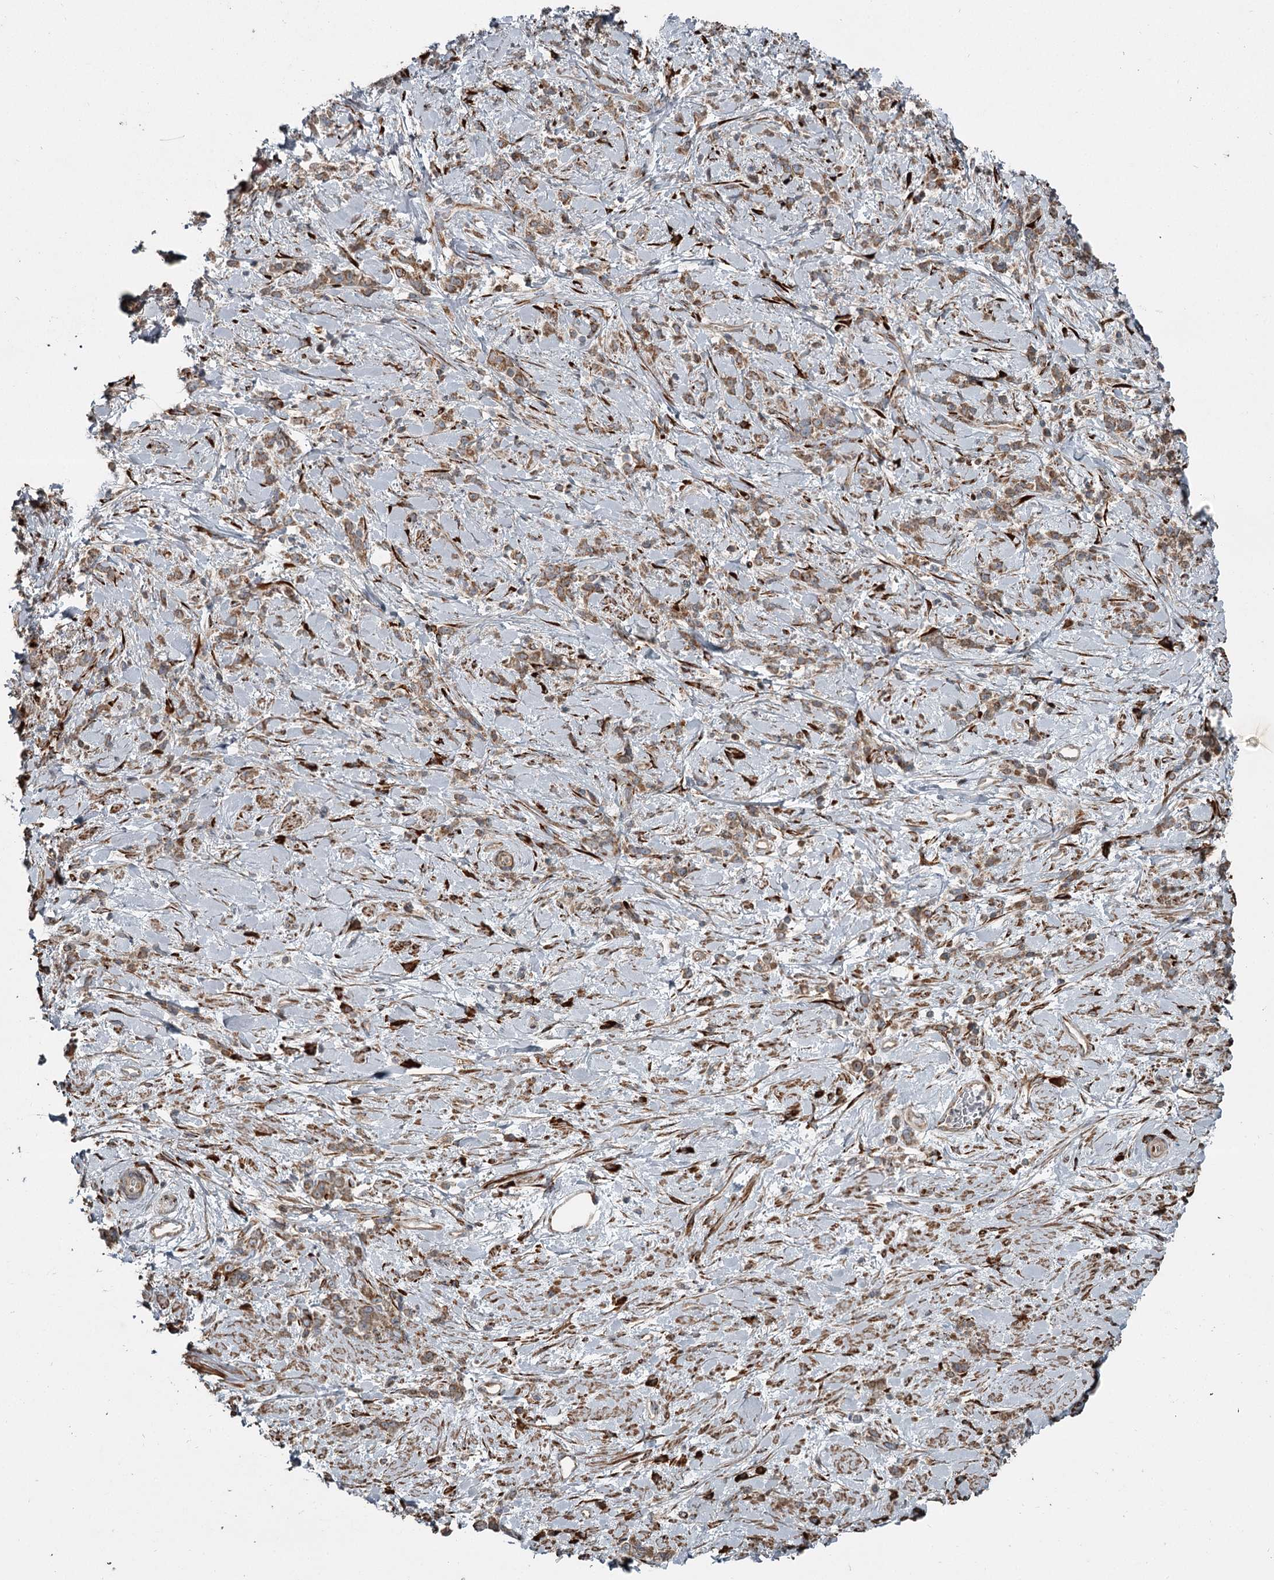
{"staining": {"intensity": "moderate", "quantity": ">75%", "location": "cytoplasmic/membranous"}, "tissue": "stomach cancer", "cell_type": "Tumor cells", "image_type": "cancer", "snomed": [{"axis": "morphology", "description": "Adenocarcinoma, NOS"}, {"axis": "topography", "description": "Stomach"}], "caption": "Protein positivity by immunohistochemistry displays moderate cytoplasmic/membranous expression in about >75% of tumor cells in stomach cancer. The protein of interest is shown in brown color, while the nuclei are stained blue.", "gene": "RASSF8", "patient": {"sex": "female", "age": 60}}